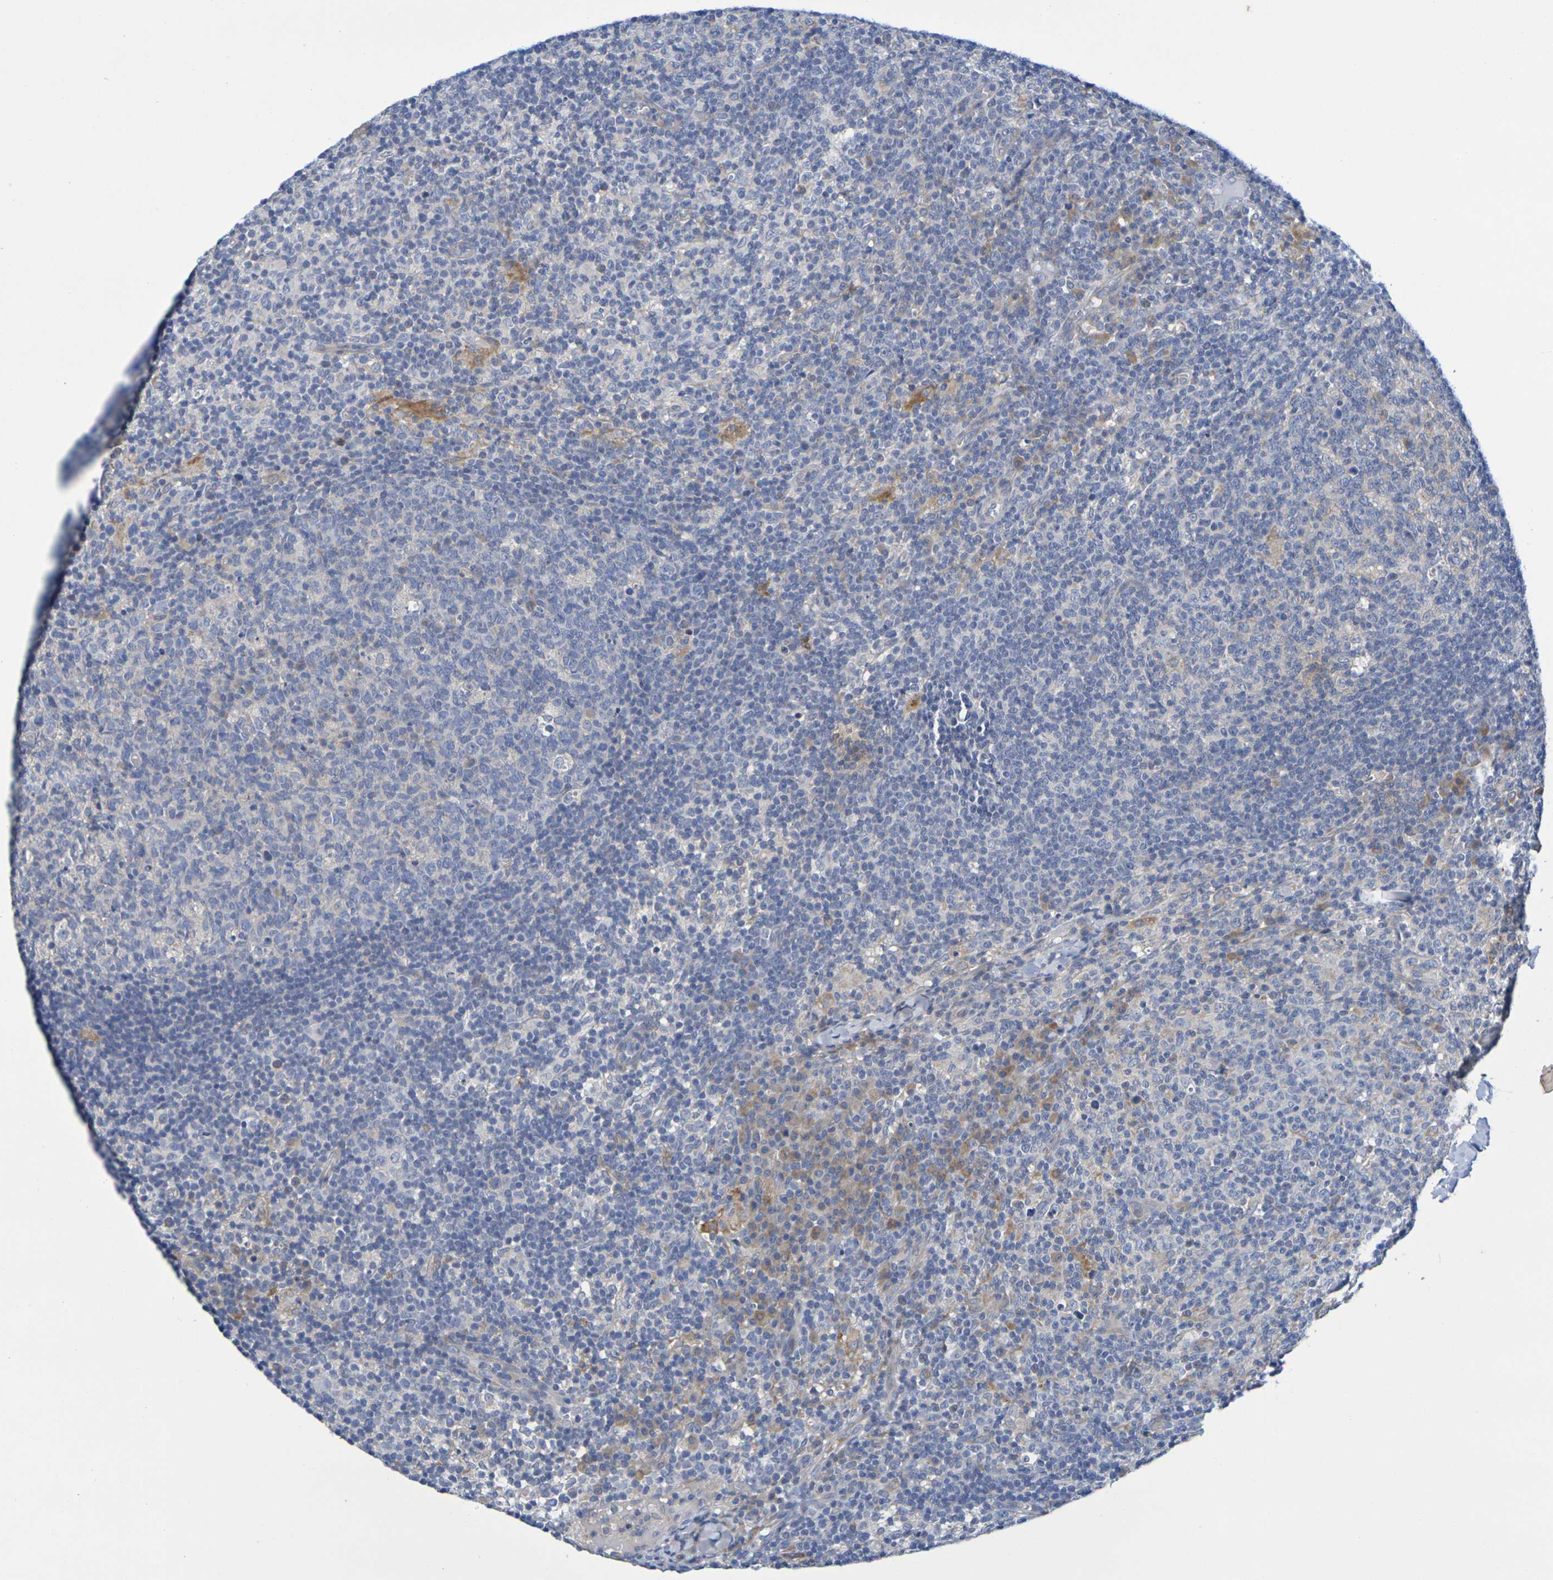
{"staining": {"intensity": "weak", "quantity": "<25%", "location": "cytoplasmic/membranous"}, "tissue": "lymph node", "cell_type": "Germinal center cells", "image_type": "normal", "snomed": [{"axis": "morphology", "description": "Normal tissue, NOS"}, {"axis": "morphology", "description": "Inflammation, NOS"}, {"axis": "topography", "description": "Lymph node"}], "caption": "A histopathology image of lymph node stained for a protein demonstrates no brown staining in germinal center cells.", "gene": "SDC4", "patient": {"sex": "male", "age": 55}}